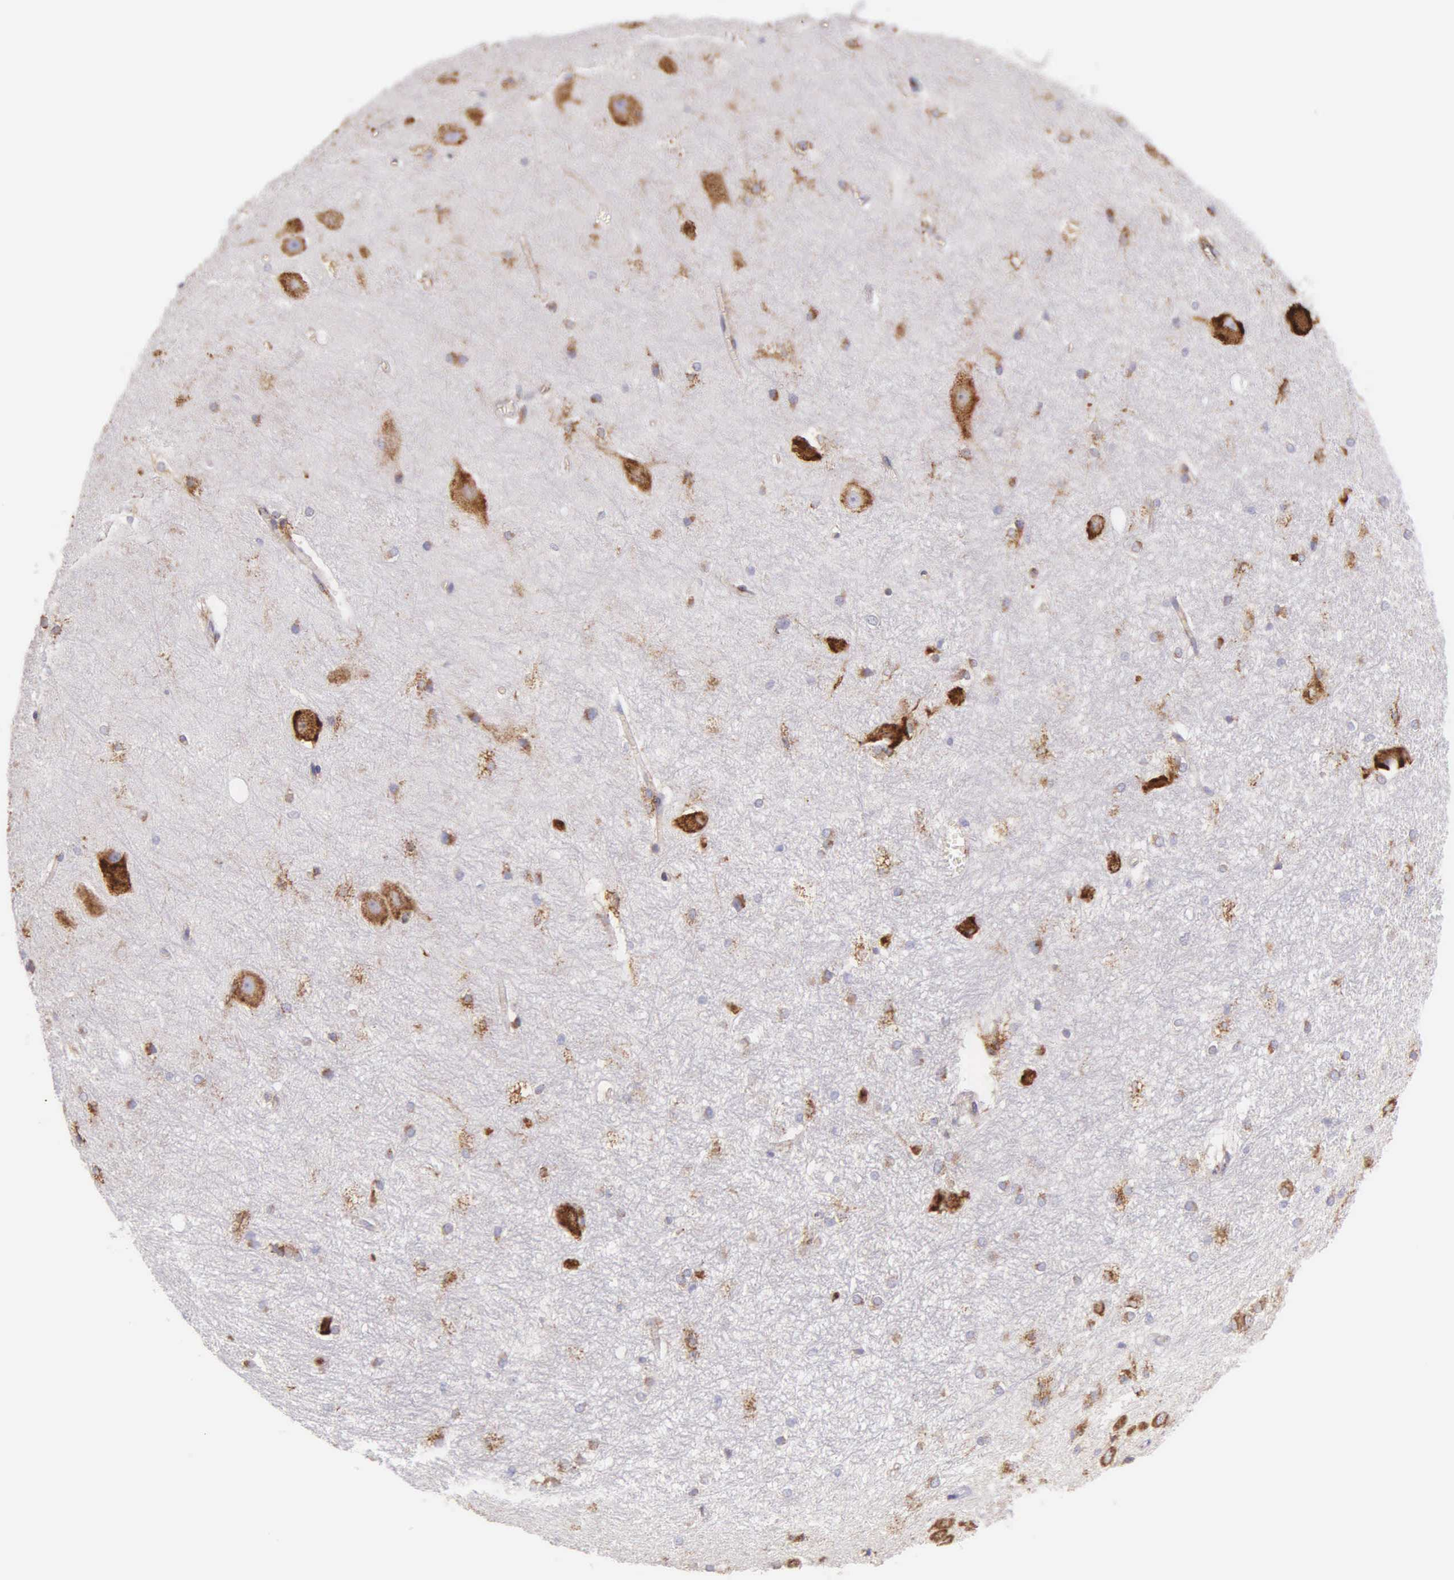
{"staining": {"intensity": "weak", "quantity": "<25%", "location": "cytoplasmic/membranous"}, "tissue": "hippocampus", "cell_type": "Glial cells", "image_type": "normal", "snomed": [{"axis": "morphology", "description": "Normal tissue, NOS"}, {"axis": "topography", "description": "Hippocampus"}], "caption": "Immunohistochemistry micrograph of normal human hippocampus stained for a protein (brown), which displays no staining in glial cells.", "gene": "CKAP4", "patient": {"sex": "female", "age": 19}}